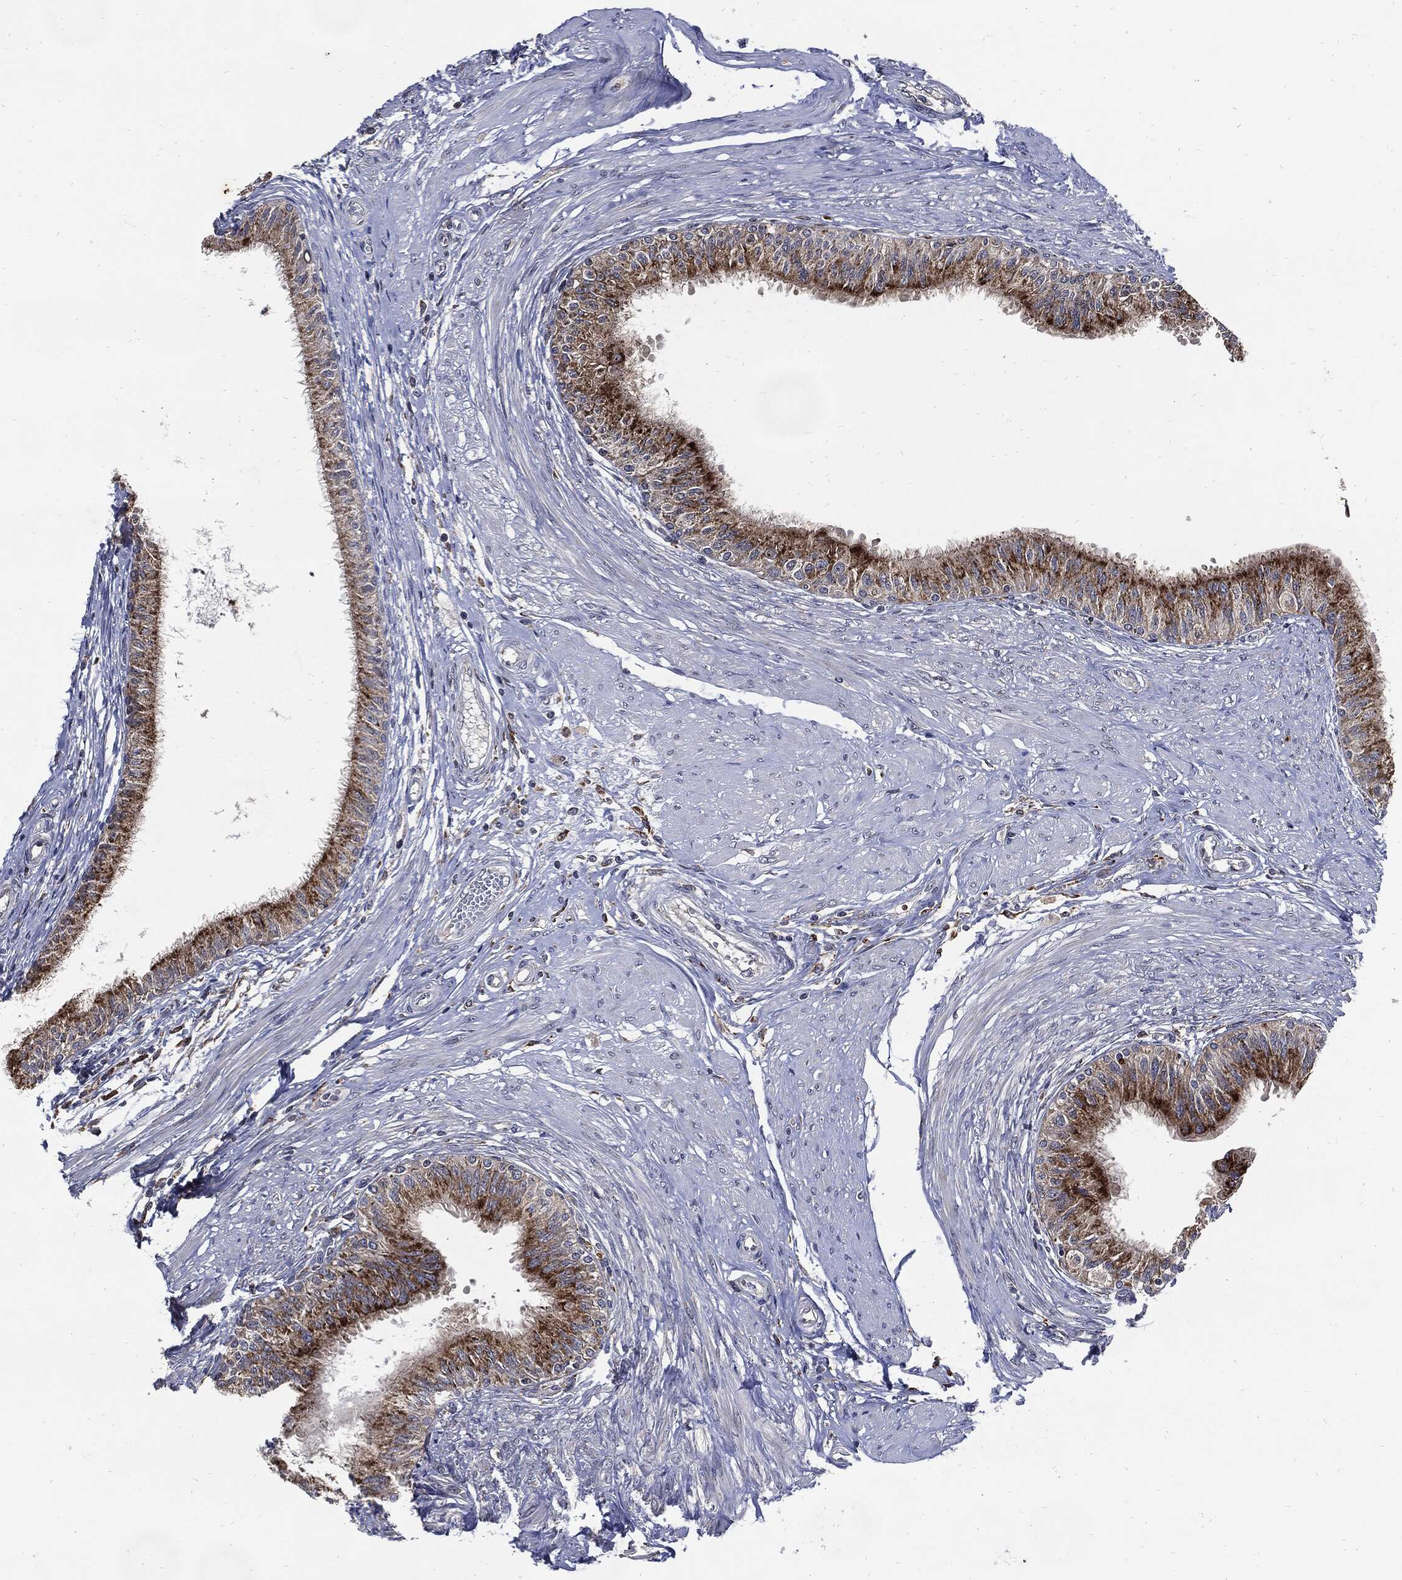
{"staining": {"intensity": "strong", "quantity": "25%-75%", "location": "cytoplasmic/membranous"}, "tissue": "epididymis", "cell_type": "Glandular cells", "image_type": "normal", "snomed": [{"axis": "morphology", "description": "Normal tissue, NOS"}, {"axis": "morphology", "description": "Seminoma, NOS"}, {"axis": "topography", "description": "Testis"}, {"axis": "topography", "description": "Epididymis"}], "caption": "High-magnification brightfield microscopy of benign epididymis stained with DAB (brown) and counterstained with hematoxylin (blue). glandular cells exhibit strong cytoplasmic/membranous staining is appreciated in approximately25%-75% of cells.", "gene": "SLC31A2", "patient": {"sex": "male", "age": 61}}